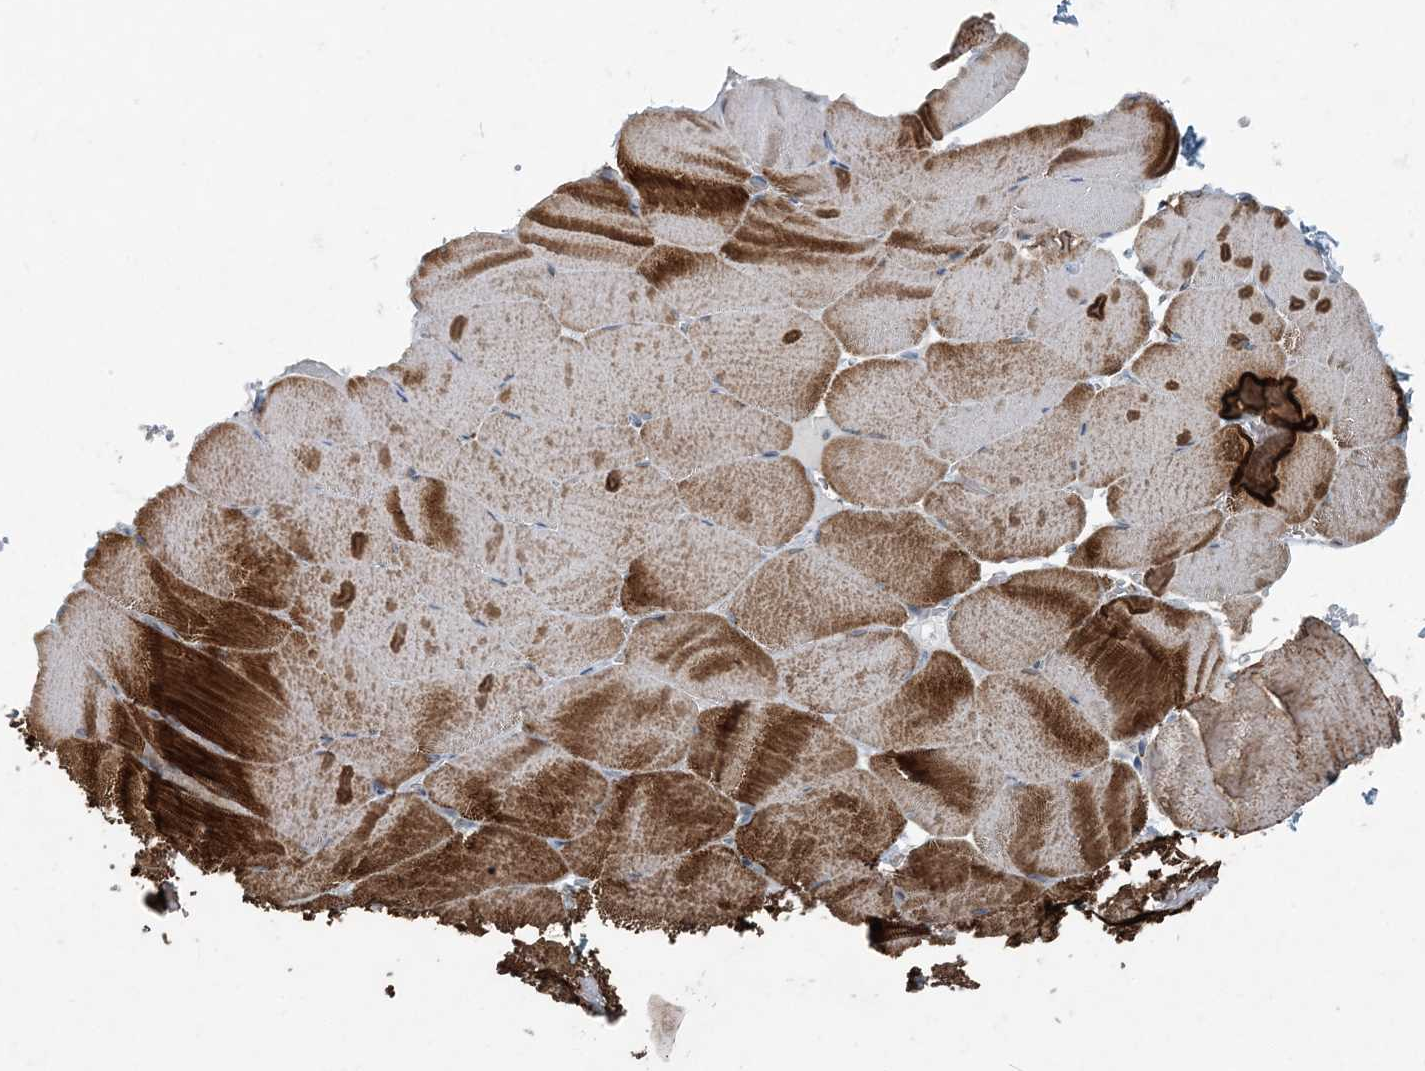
{"staining": {"intensity": "strong", "quantity": ">75%", "location": "cytoplasmic/membranous"}, "tissue": "skeletal muscle", "cell_type": "Myocytes", "image_type": "normal", "snomed": [{"axis": "morphology", "description": "Normal tissue, NOS"}, {"axis": "topography", "description": "Skeletal muscle"}, {"axis": "topography", "description": "Parathyroid gland"}], "caption": "IHC of benign skeletal muscle demonstrates high levels of strong cytoplasmic/membranous expression in about >75% of myocytes.", "gene": "GCC2", "patient": {"sex": "female", "age": 37}}